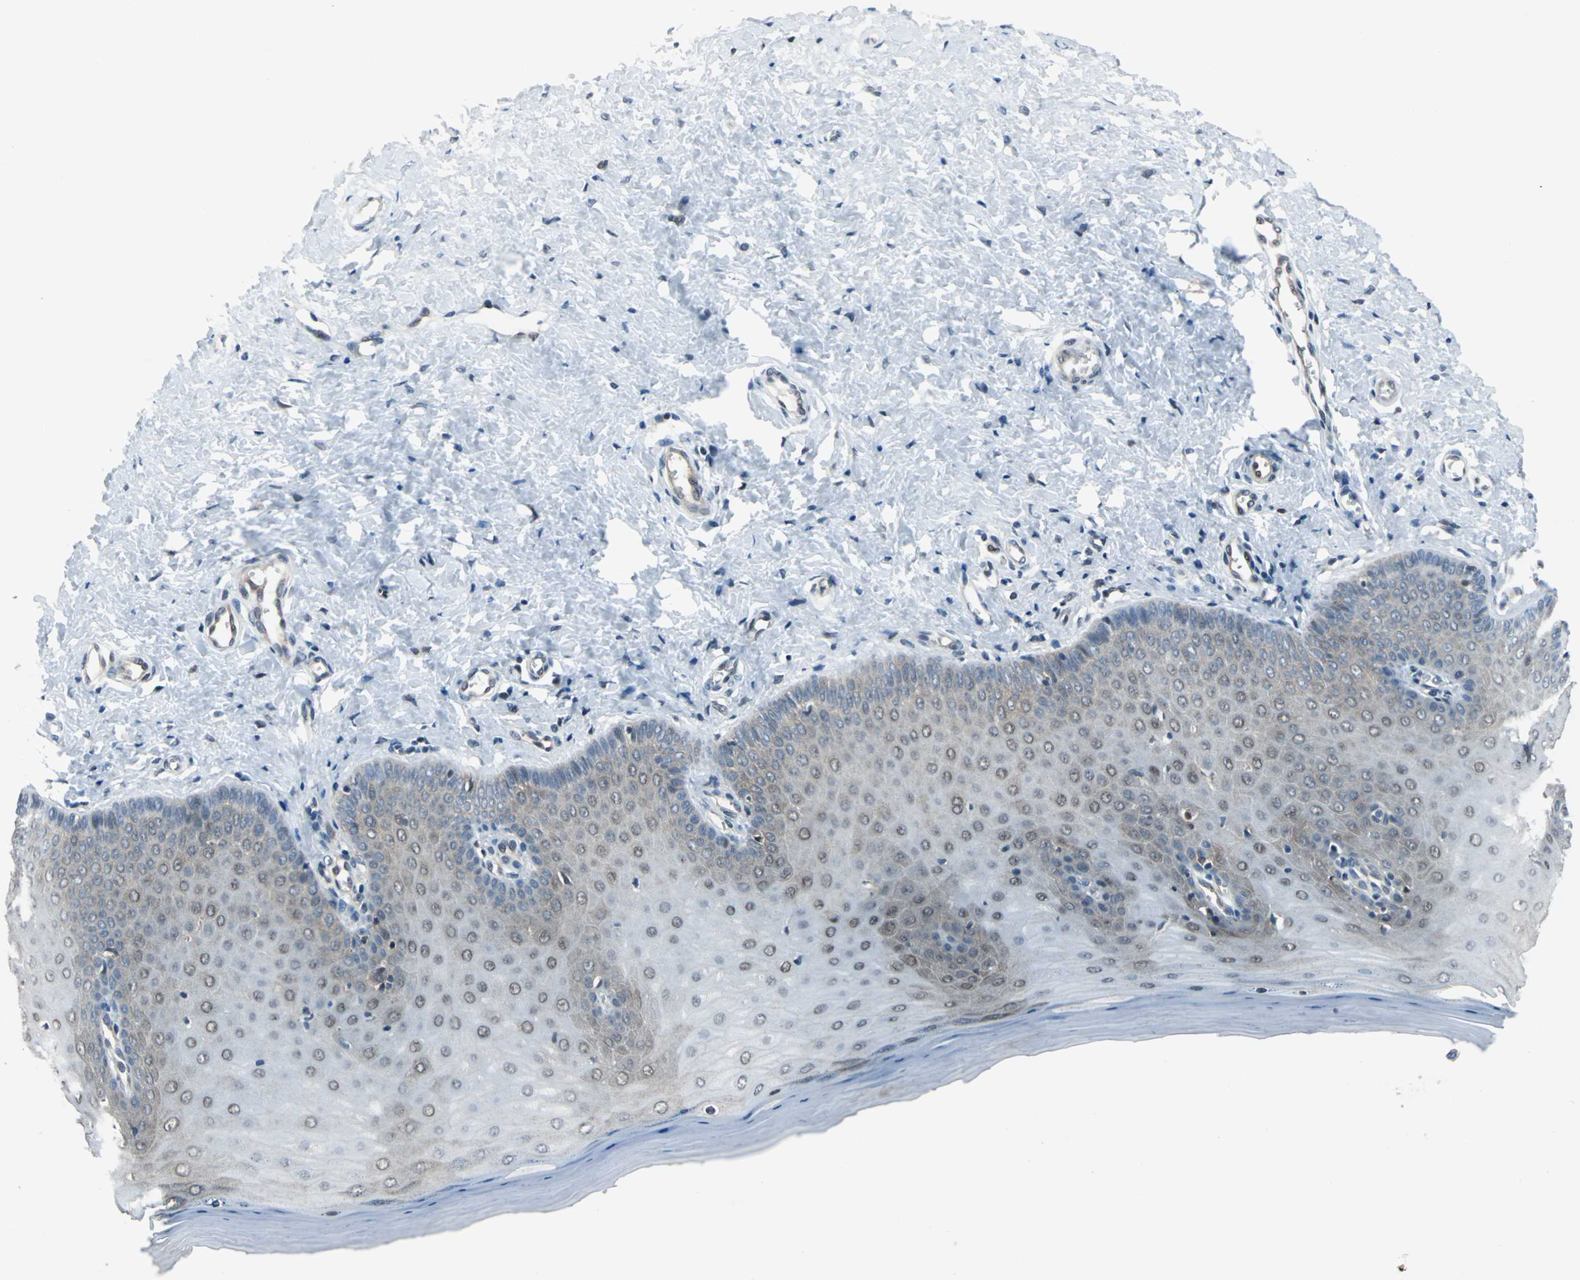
{"staining": {"intensity": "moderate", "quantity": "25%-75%", "location": "cytoplasmic/membranous,nuclear"}, "tissue": "cervix", "cell_type": "Glandular cells", "image_type": "normal", "snomed": [{"axis": "morphology", "description": "Normal tissue, NOS"}, {"axis": "topography", "description": "Cervix"}], "caption": "Immunohistochemistry image of benign cervix: cervix stained using immunohistochemistry (IHC) reveals medium levels of moderate protein expression localized specifically in the cytoplasmic/membranous,nuclear of glandular cells, appearing as a cytoplasmic/membranous,nuclear brown color.", "gene": "POLR3K", "patient": {"sex": "female", "age": 55}}